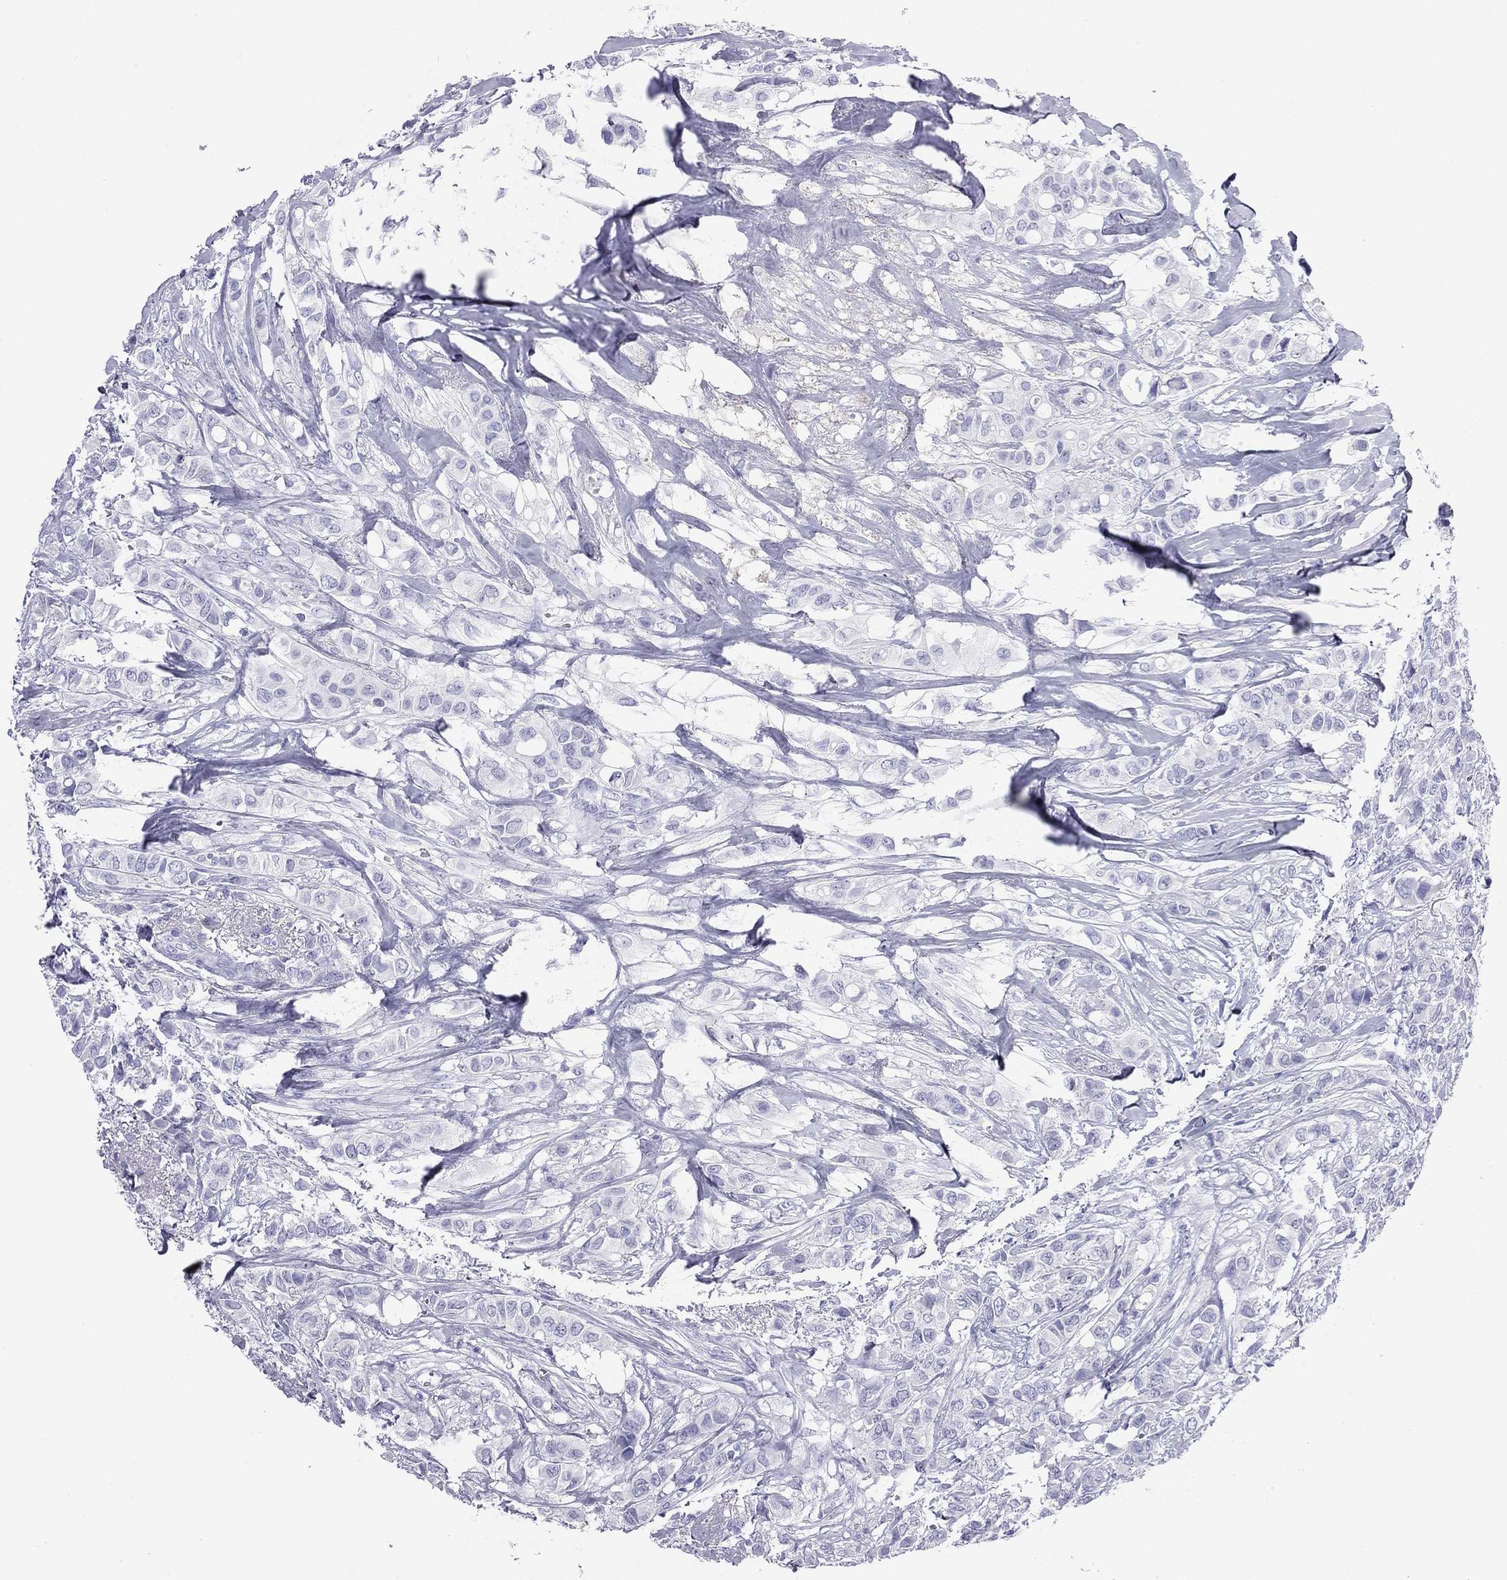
{"staining": {"intensity": "negative", "quantity": "none", "location": "none"}, "tissue": "breast cancer", "cell_type": "Tumor cells", "image_type": "cancer", "snomed": [{"axis": "morphology", "description": "Duct carcinoma"}, {"axis": "topography", "description": "Breast"}], "caption": "DAB immunohistochemical staining of human infiltrating ductal carcinoma (breast) demonstrates no significant expression in tumor cells.", "gene": "ODF4", "patient": {"sex": "female", "age": 85}}